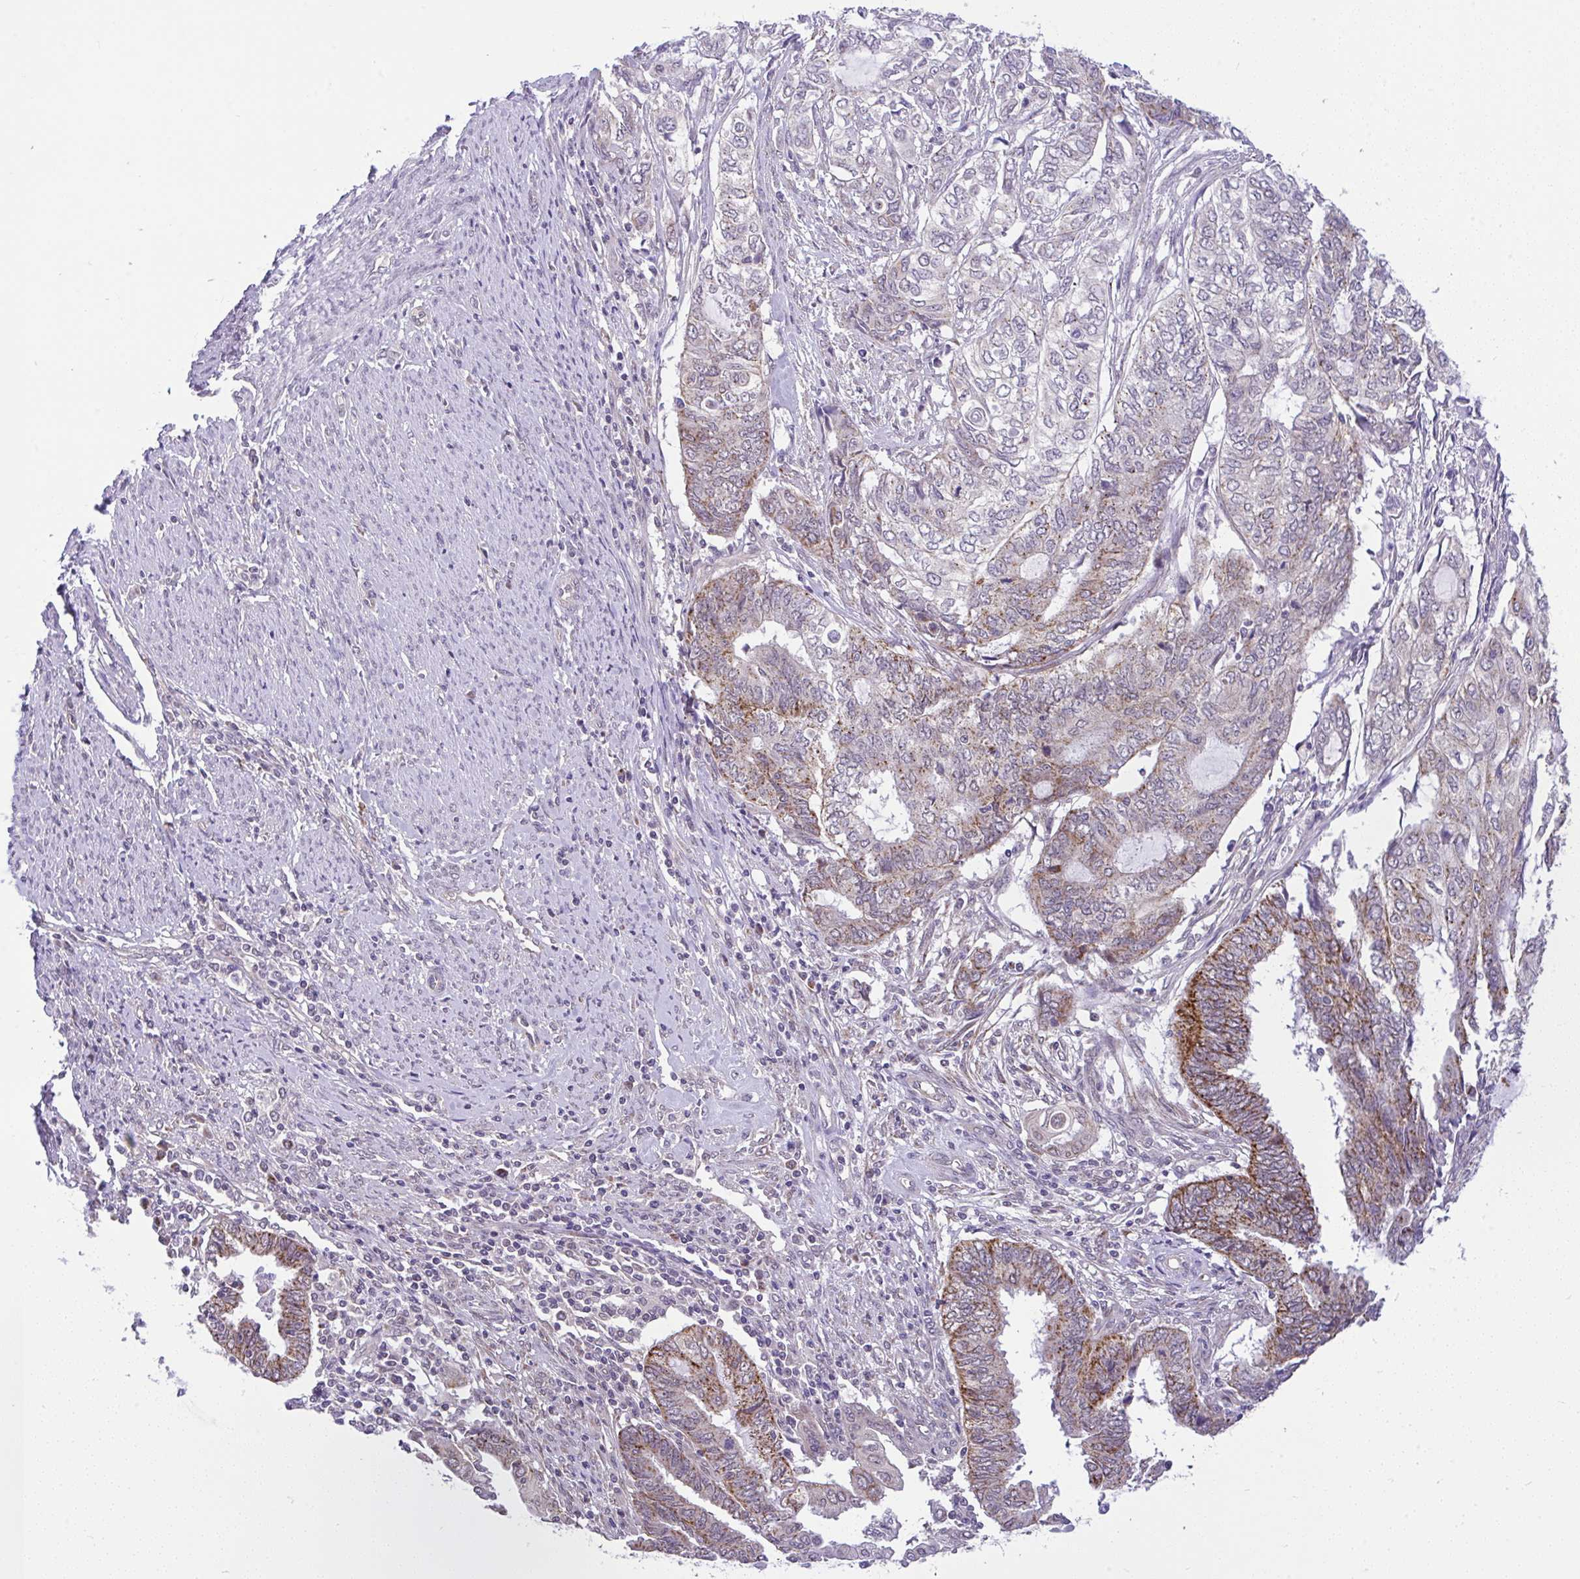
{"staining": {"intensity": "moderate", "quantity": "<25%", "location": "cytoplasmic/membranous"}, "tissue": "endometrial cancer", "cell_type": "Tumor cells", "image_type": "cancer", "snomed": [{"axis": "morphology", "description": "Adenocarcinoma, NOS"}, {"axis": "topography", "description": "Uterus"}, {"axis": "topography", "description": "Endometrium"}], "caption": "Protein expression analysis of endometrial cancer (adenocarcinoma) displays moderate cytoplasmic/membranous expression in about <25% of tumor cells. Using DAB (brown) and hematoxylin (blue) stains, captured at high magnification using brightfield microscopy.", "gene": "PYCR2", "patient": {"sex": "female", "age": 70}}